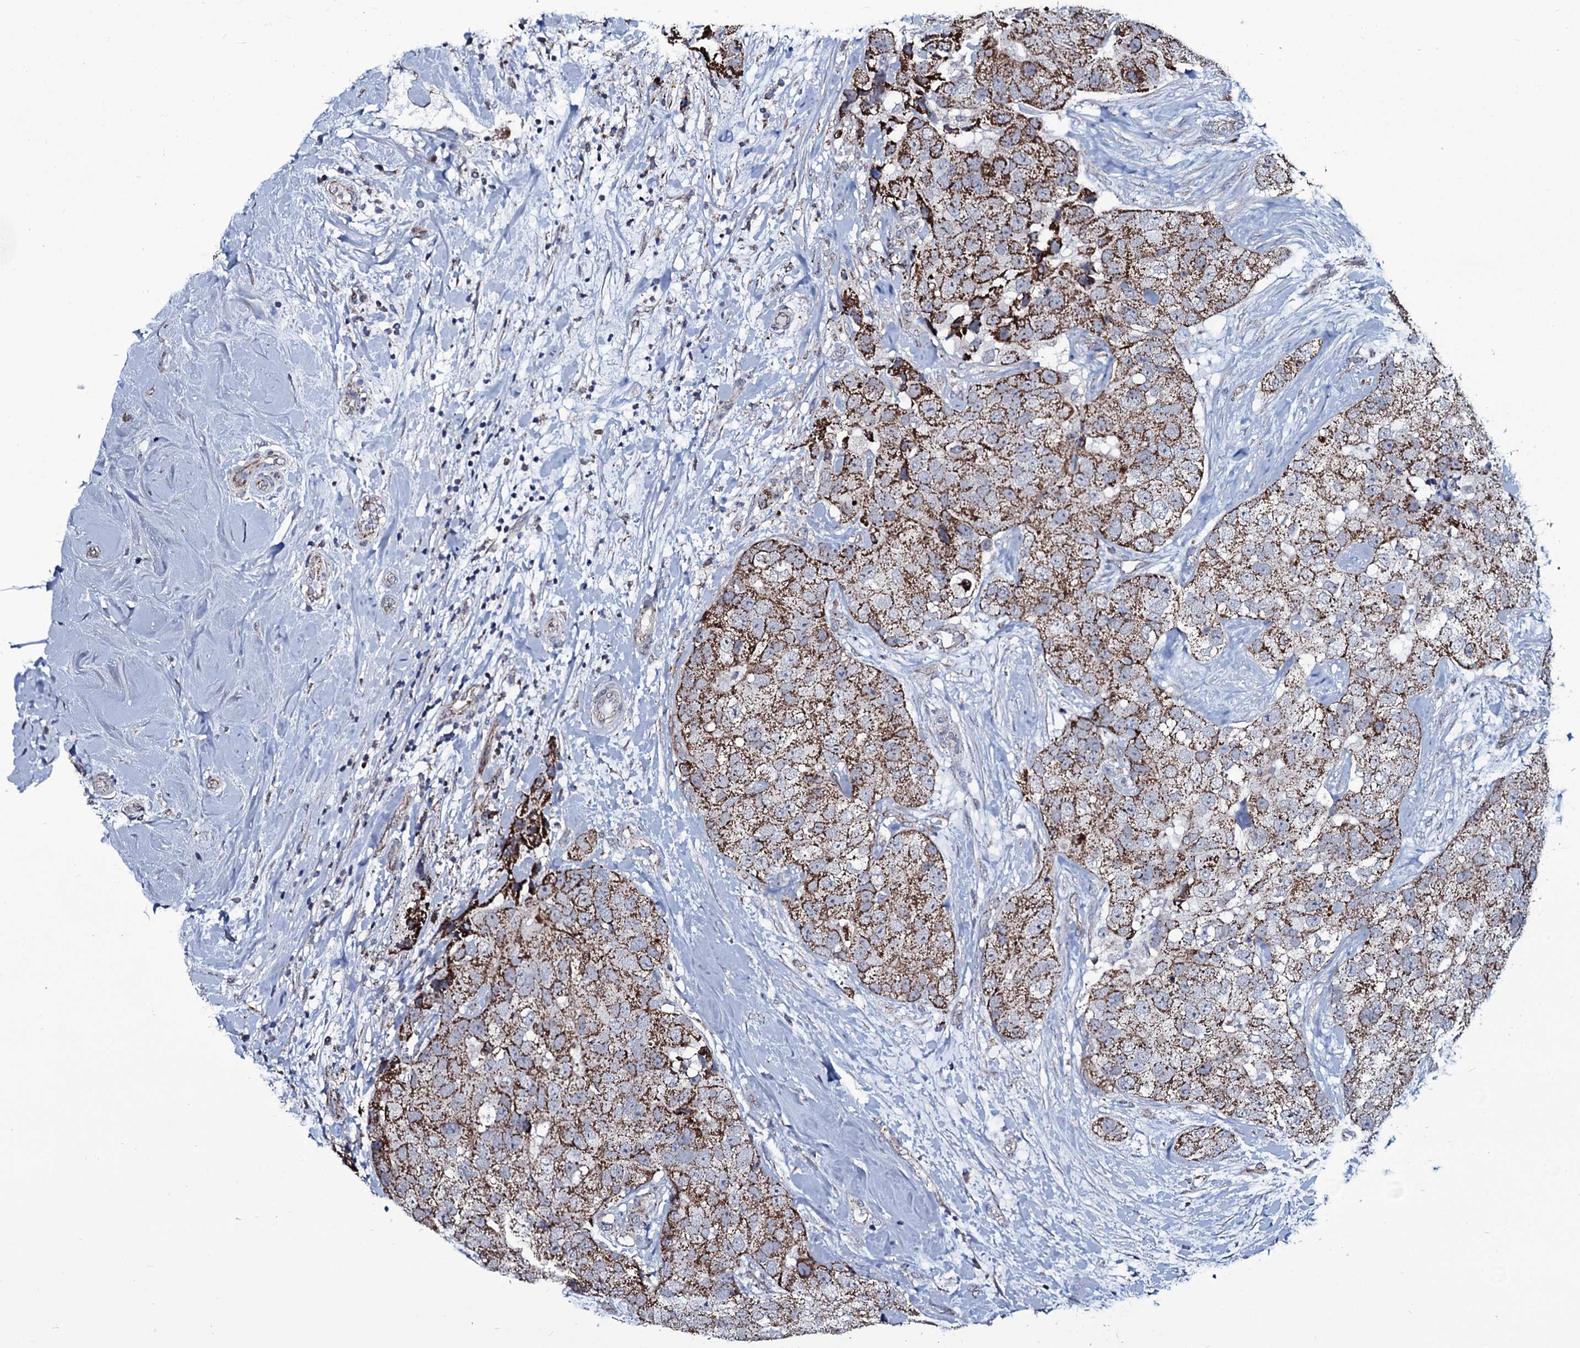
{"staining": {"intensity": "strong", "quantity": ">75%", "location": "cytoplasmic/membranous"}, "tissue": "breast cancer", "cell_type": "Tumor cells", "image_type": "cancer", "snomed": [{"axis": "morphology", "description": "Duct carcinoma"}, {"axis": "topography", "description": "Breast"}], "caption": "This micrograph demonstrates IHC staining of breast cancer, with high strong cytoplasmic/membranous expression in about >75% of tumor cells.", "gene": "WIPF3", "patient": {"sex": "female", "age": 62}}